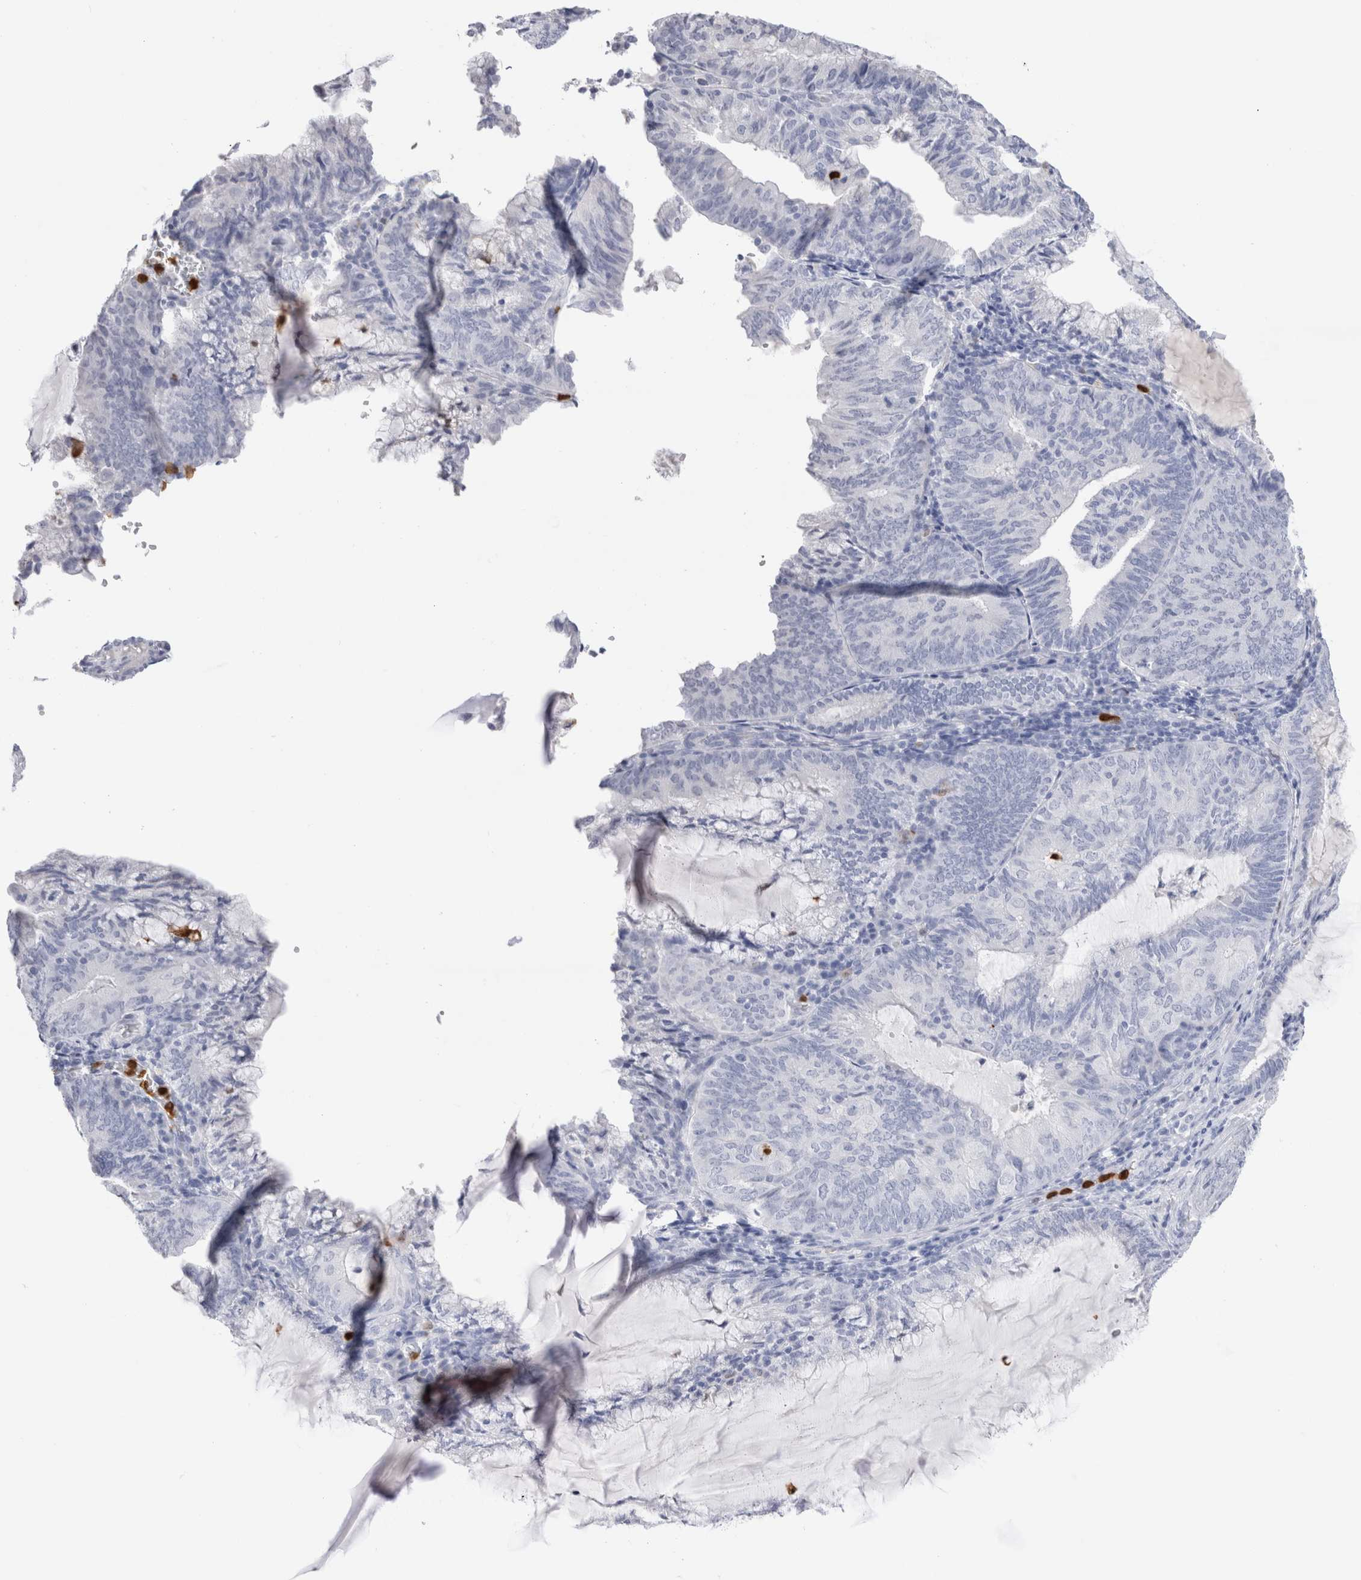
{"staining": {"intensity": "negative", "quantity": "none", "location": "none"}, "tissue": "endometrial cancer", "cell_type": "Tumor cells", "image_type": "cancer", "snomed": [{"axis": "morphology", "description": "Adenocarcinoma, NOS"}, {"axis": "topography", "description": "Endometrium"}], "caption": "This is an IHC histopathology image of human endometrial adenocarcinoma. There is no expression in tumor cells.", "gene": "SLC10A5", "patient": {"sex": "female", "age": 81}}